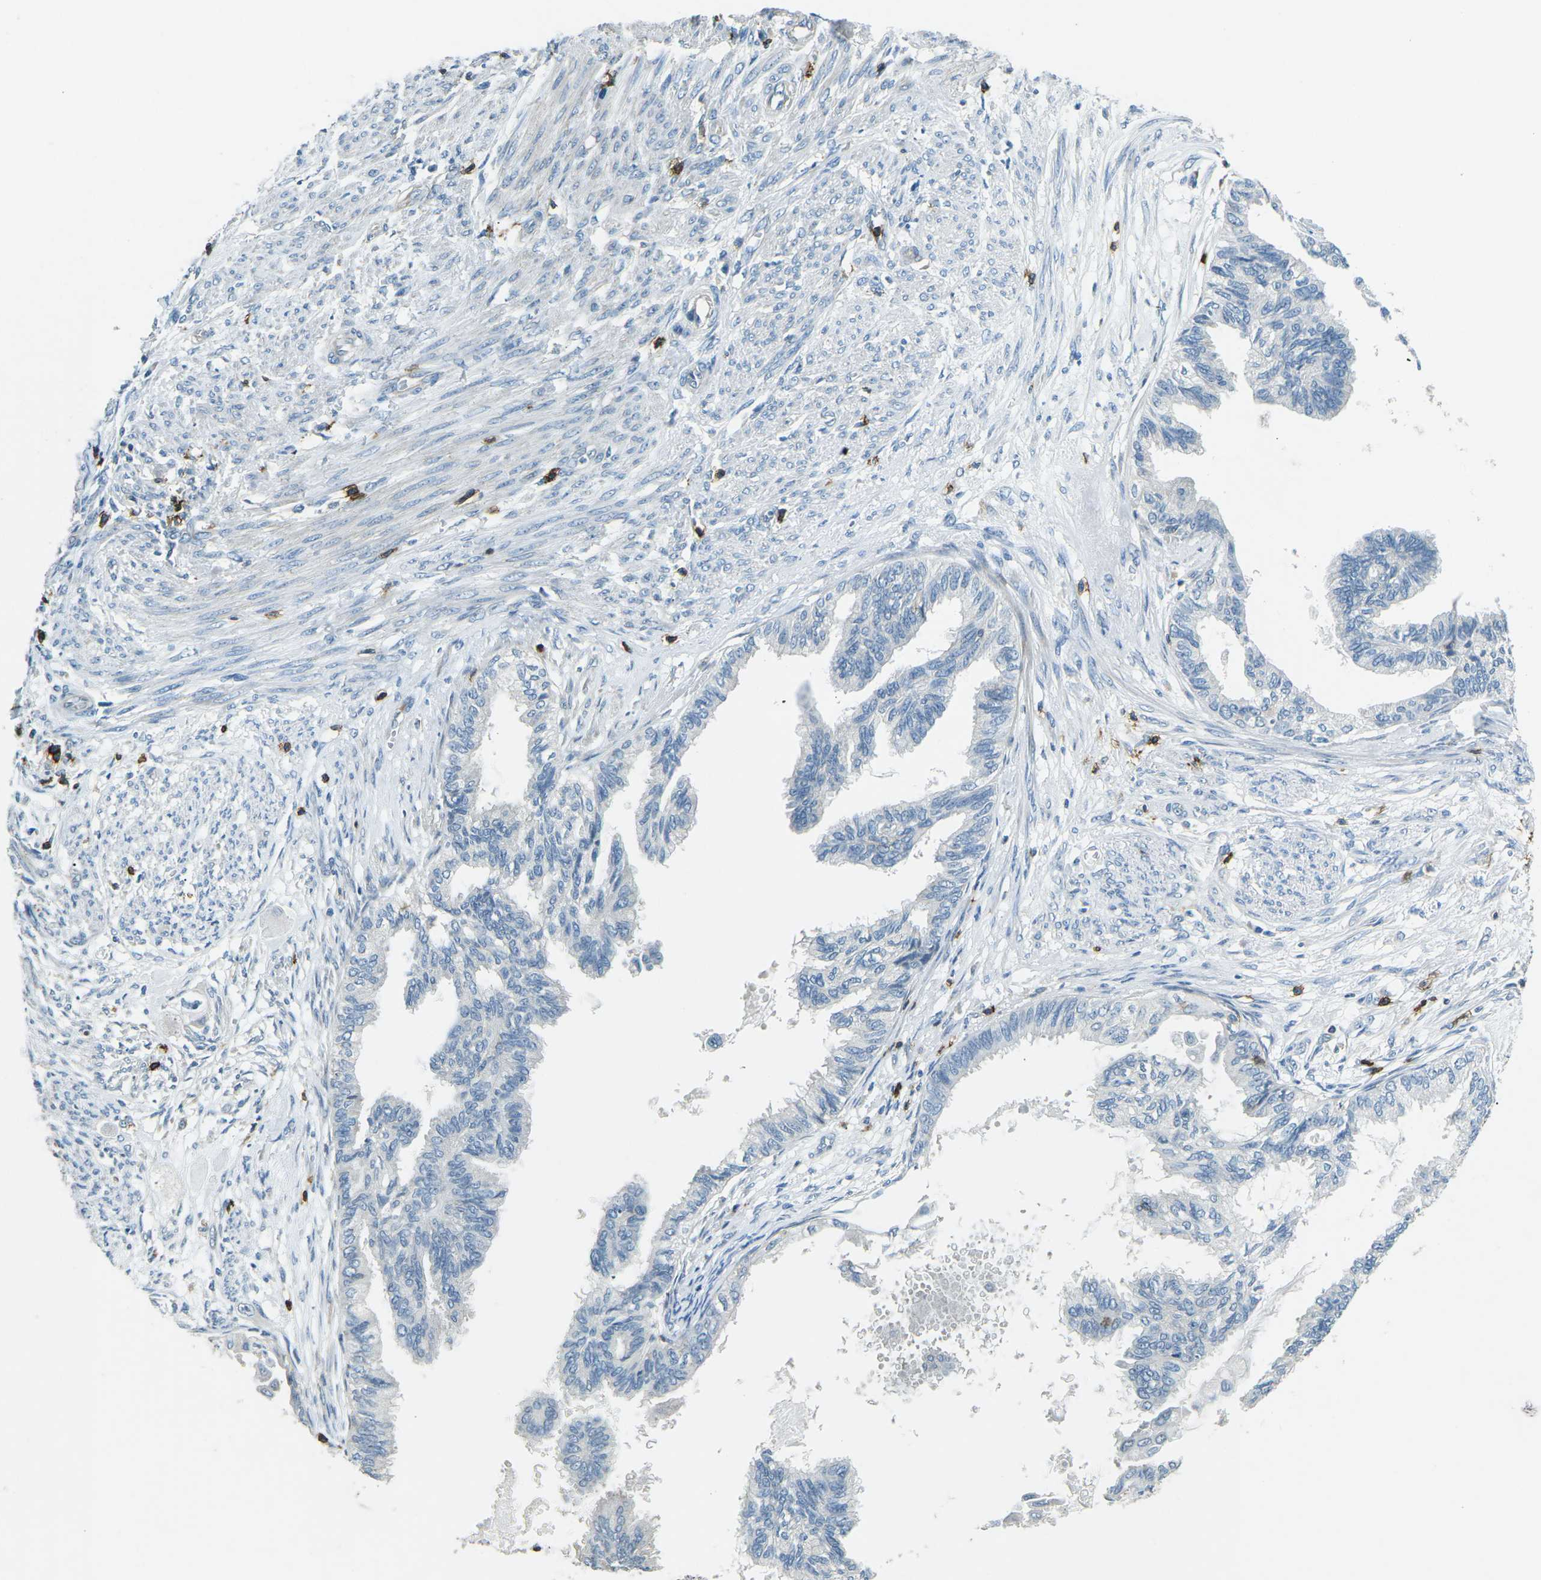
{"staining": {"intensity": "negative", "quantity": "none", "location": "none"}, "tissue": "cervical cancer", "cell_type": "Tumor cells", "image_type": "cancer", "snomed": [{"axis": "morphology", "description": "Normal tissue, NOS"}, {"axis": "morphology", "description": "Adenocarcinoma, NOS"}, {"axis": "topography", "description": "Cervix"}, {"axis": "topography", "description": "Endometrium"}], "caption": "High power microscopy micrograph of an IHC image of cervical cancer, revealing no significant positivity in tumor cells.", "gene": "CD6", "patient": {"sex": "female", "age": 86}}